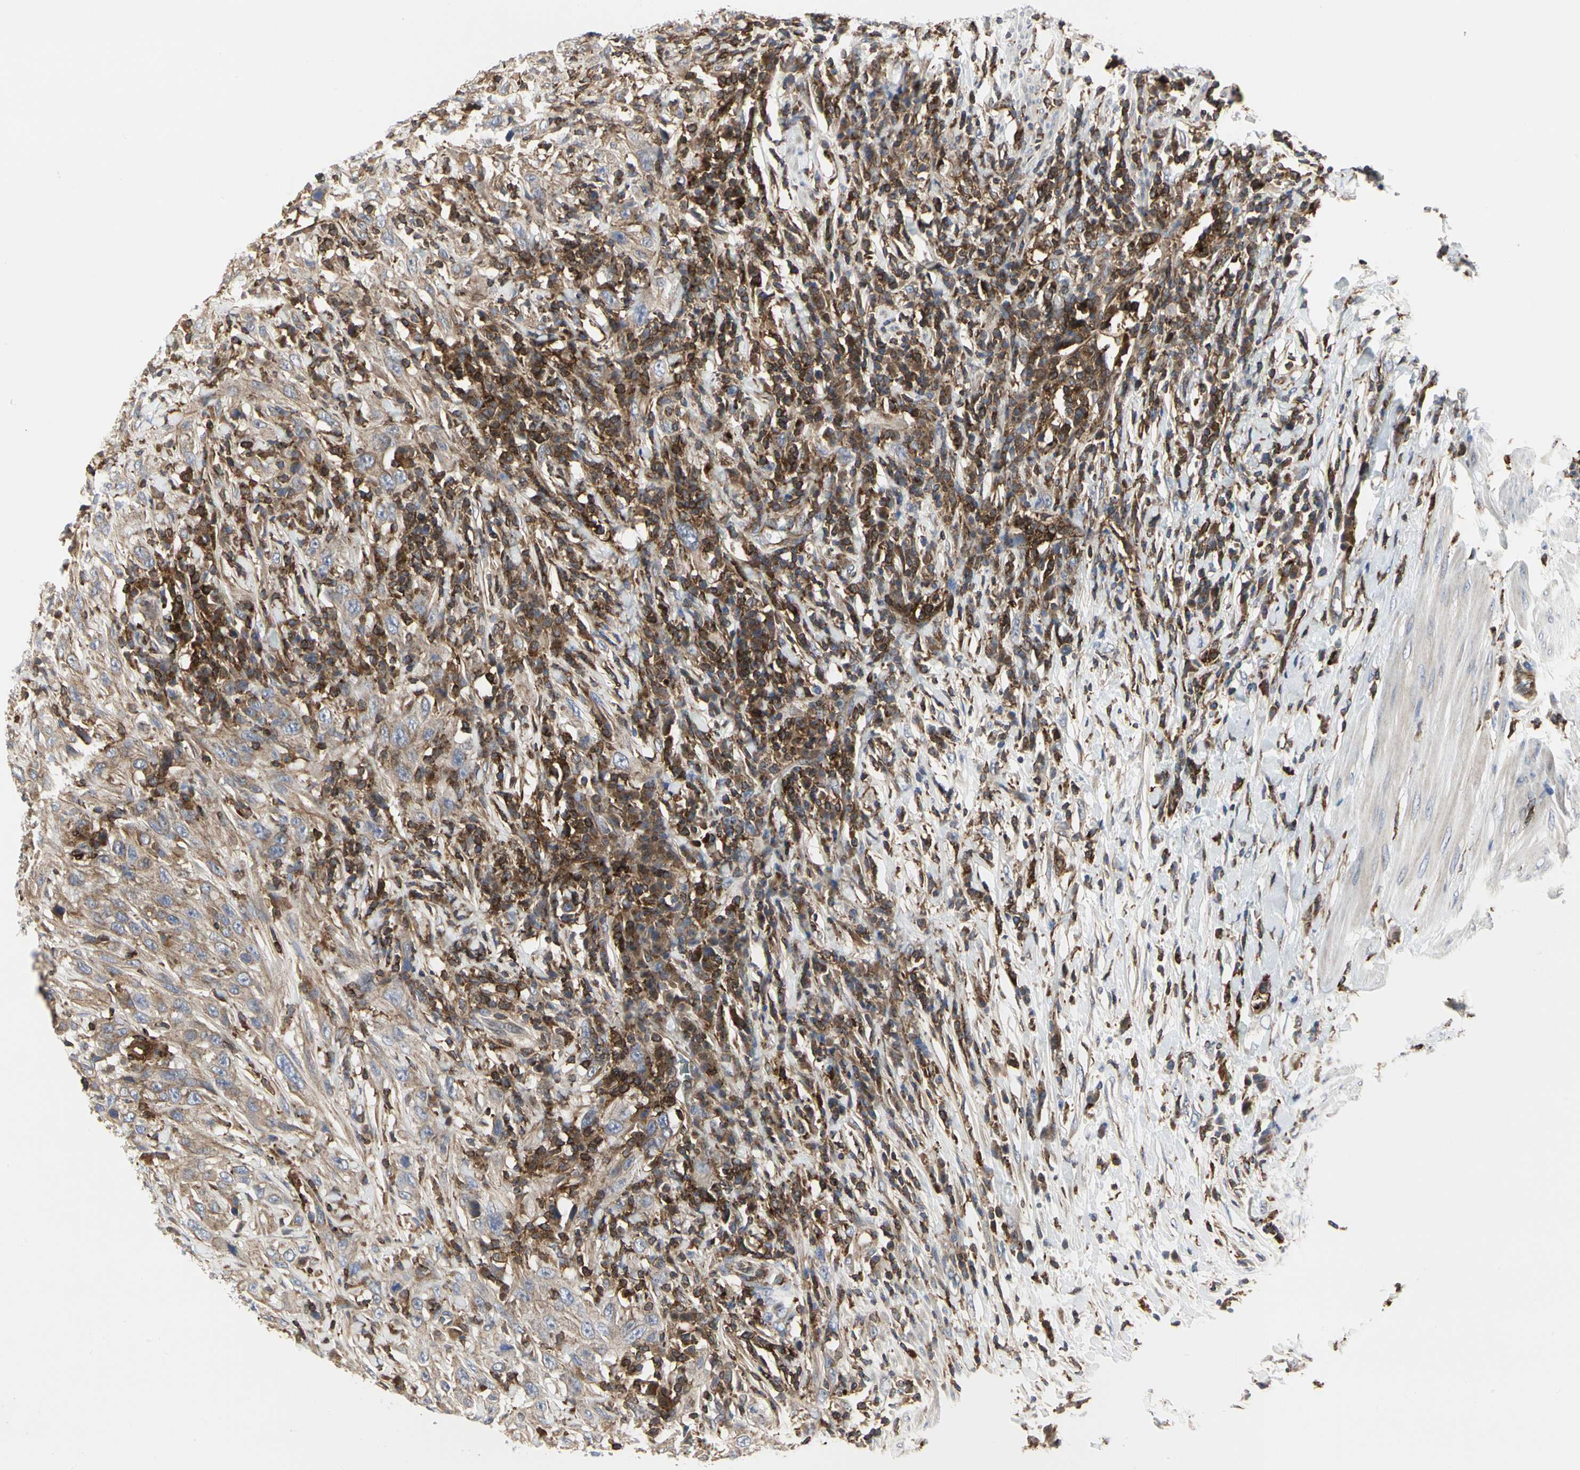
{"staining": {"intensity": "weak", "quantity": ">75%", "location": "cytoplasmic/membranous"}, "tissue": "urothelial cancer", "cell_type": "Tumor cells", "image_type": "cancer", "snomed": [{"axis": "morphology", "description": "Urothelial carcinoma, High grade"}, {"axis": "topography", "description": "Urinary bladder"}], "caption": "Human urothelial carcinoma (high-grade) stained for a protein (brown) demonstrates weak cytoplasmic/membranous positive expression in approximately >75% of tumor cells.", "gene": "NAPG", "patient": {"sex": "male", "age": 61}}